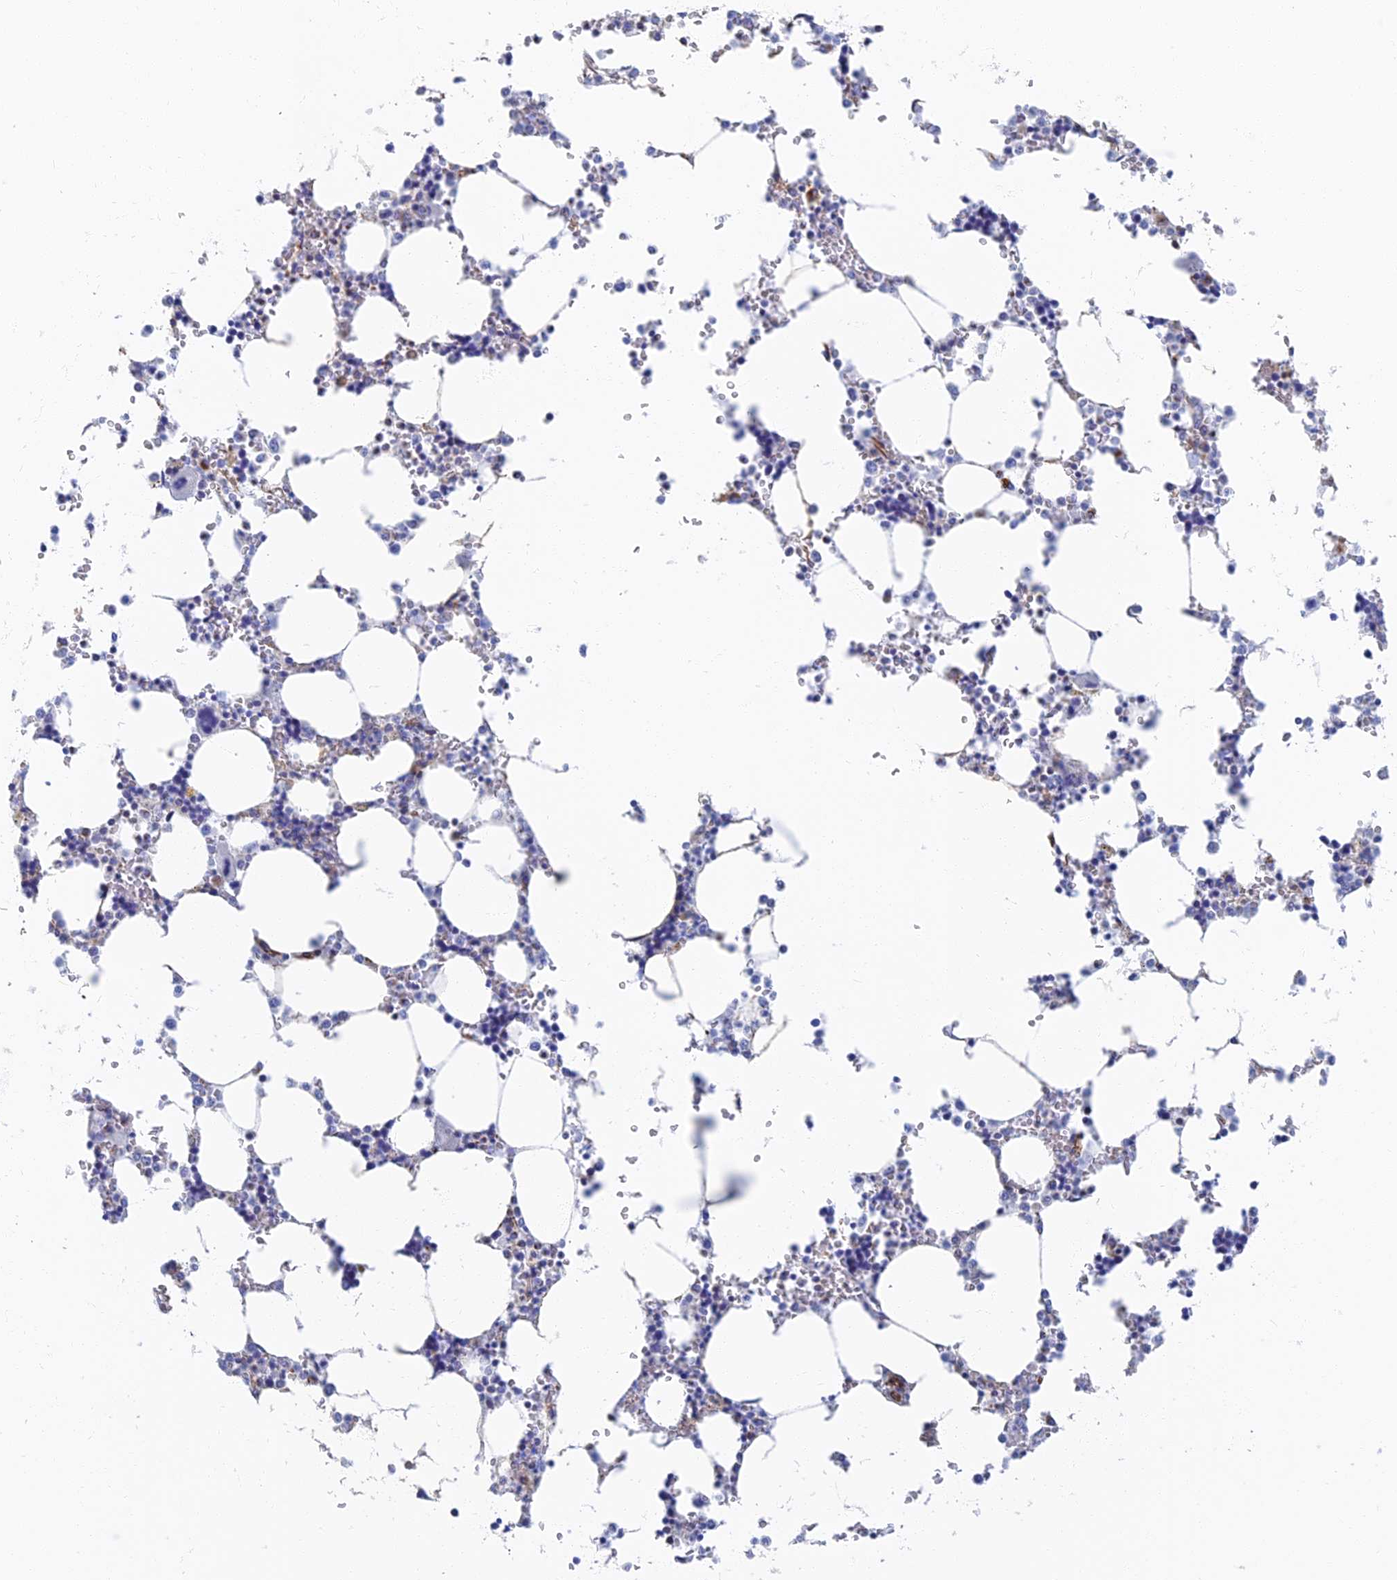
{"staining": {"intensity": "negative", "quantity": "none", "location": "none"}, "tissue": "bone marrow", "cell_type": "Hematopoietic cells", "image_type": "normal", "snomed": [{"axis": "morphology", "description": "Normal tissue, NOS"}, {"axis": "topography", "description": "Bone marrow"}], "caption": "Protein analysis of normal bone marrow shows no significant expression in hematopoietic cells.", "gene": "RMC1", "patient": {"sex": "male", "age": 64}}